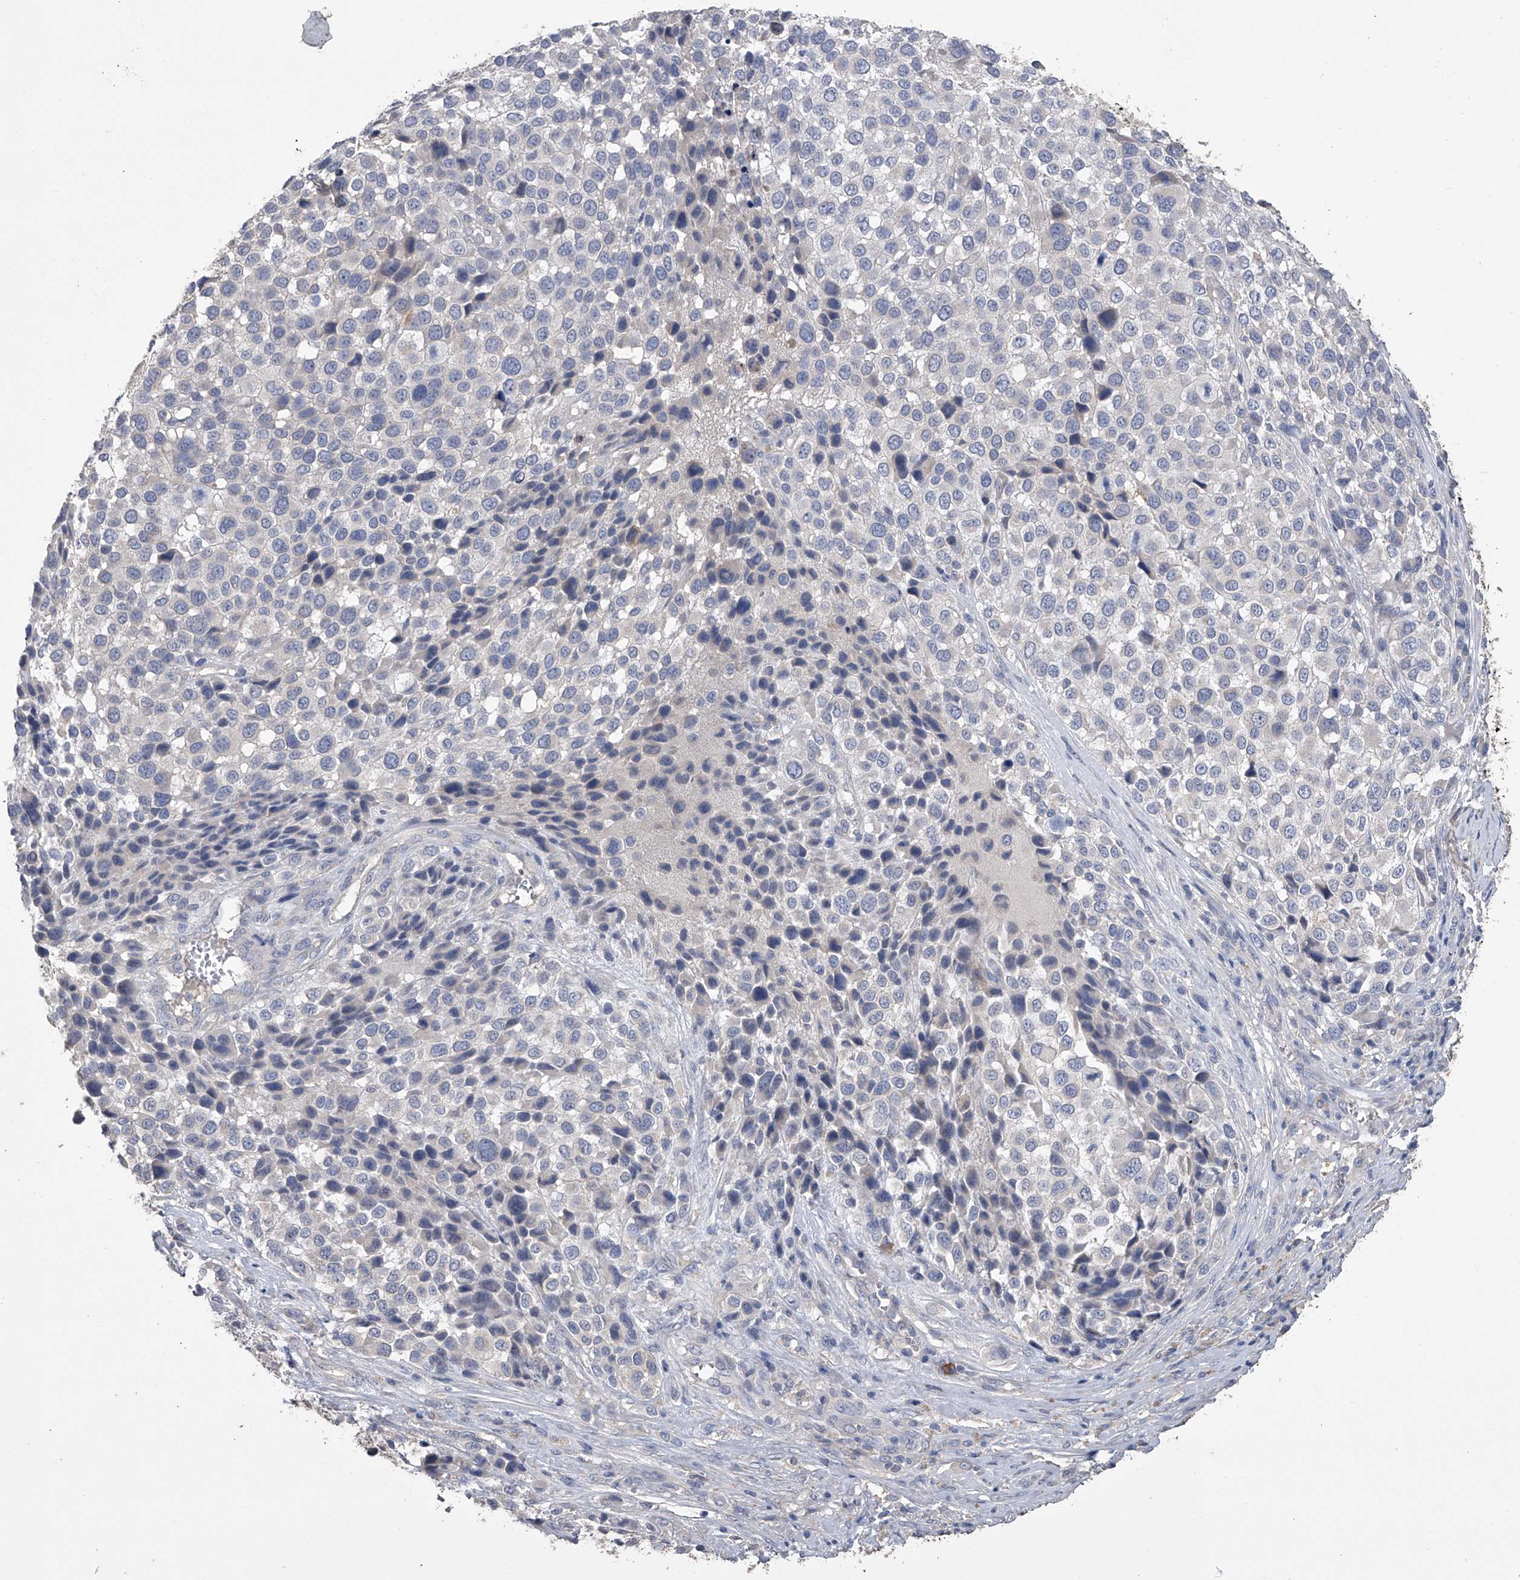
{"staining": {"intensity": "negative", "quantity": "none", "location": "none"}, "tissue": "melanoma", "cell_type": "Tumor cells", "image_type": "cancer", "snomed": [{"axis": "morphology", "description": "Malignant melanoma, NOS"}, {"axis": "topography", "description": "Skin of trunk"}], "caption": "A high-resolution micrograph shows IHC staining of melanoma, which displays no significant positivity in tumor cells.", "gene": "ZNF343", "patient": {"sex": "male", "age": 71}}